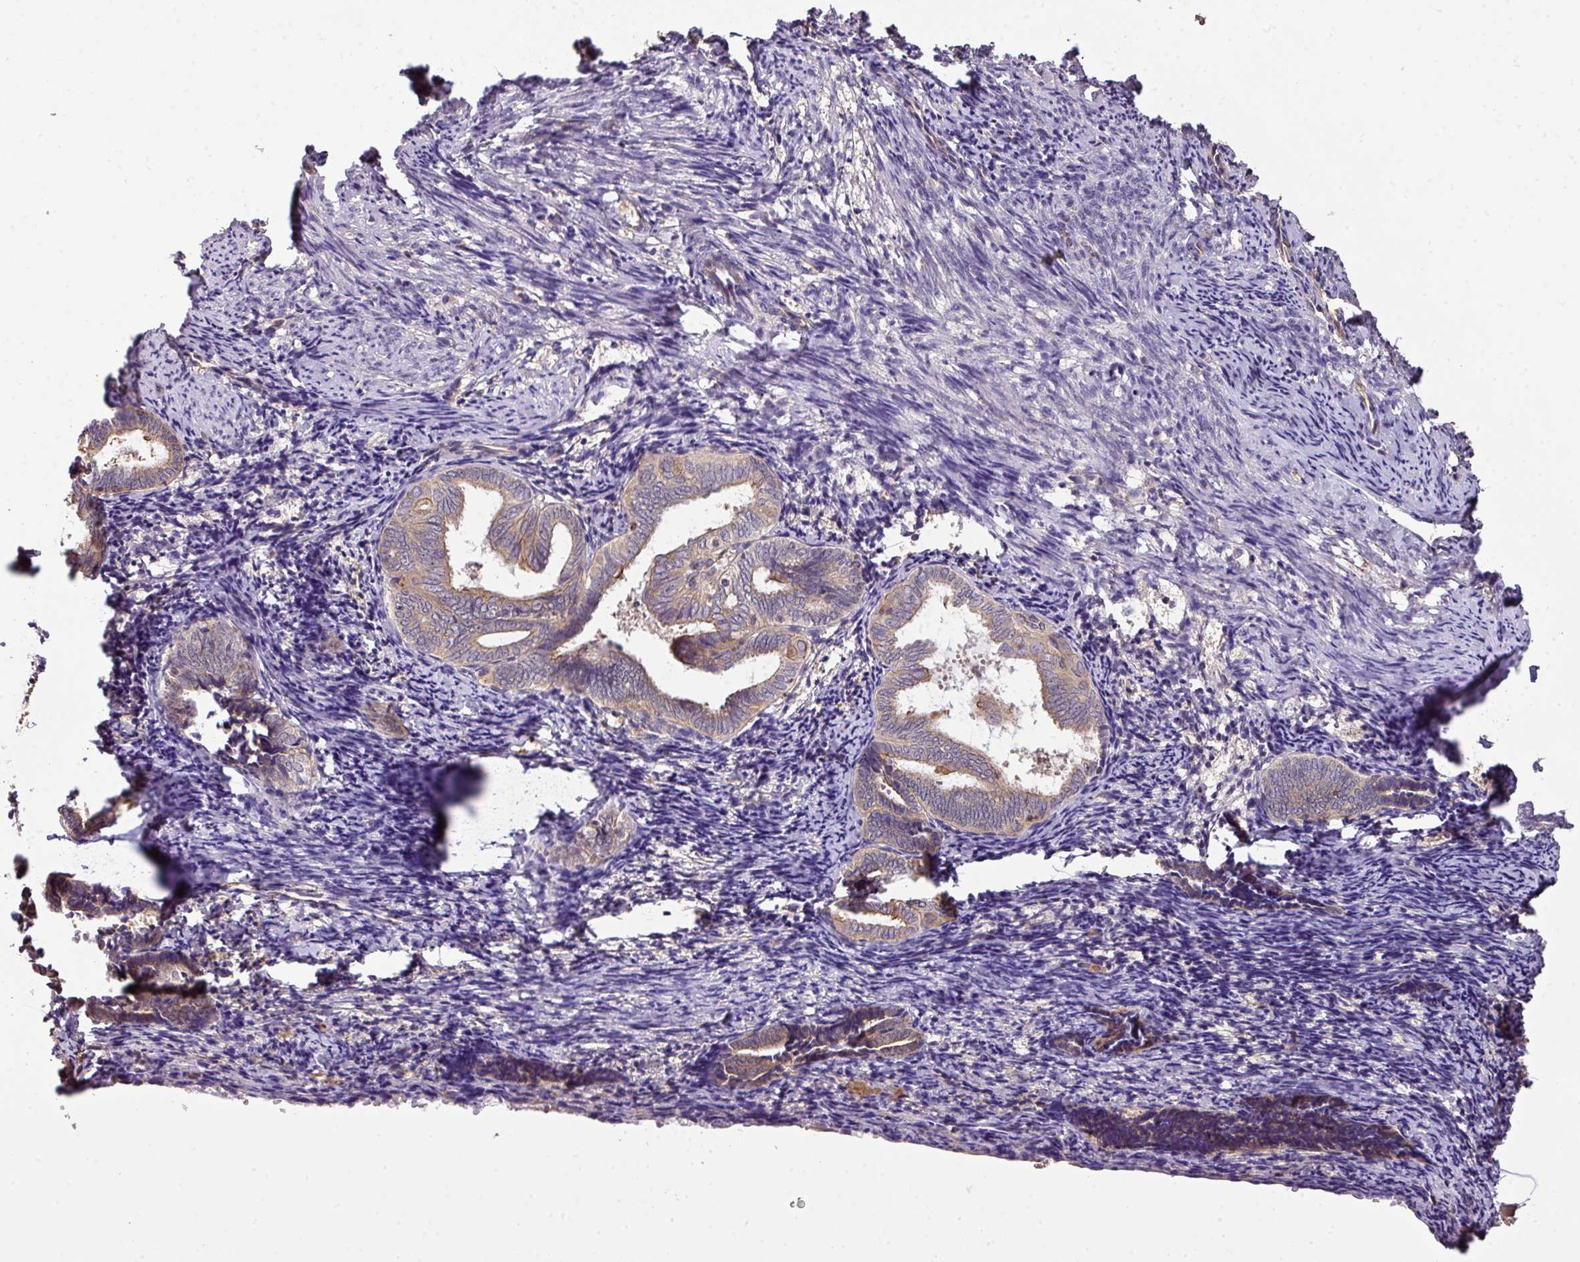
{"staining": {"intensity": "weak", "quantity": "25%-75%", "location": "cytoplasmic/membranous"}, "tissue": "endometrium", "cell_type": "Cells in endometrial stroma", "image_type": "normal", "snomed": [{"axis": "morphology", "description": "Normal tissue, NOS"}, {"axis": "topography", "description": "Endometrium"}], "caption": "A brown stain labels weak cytoplasmic/membranous expression of a protein in cells in endometrial stroma of normal endometrium. The staining was performed using DAB (3,3'-diaminobenzidine), with brown indicating positive protein expression. Nuclei are stained blue with hematoxylin.", "gene": "VENTX", "patient": {"sex": "female", "age": 54}}